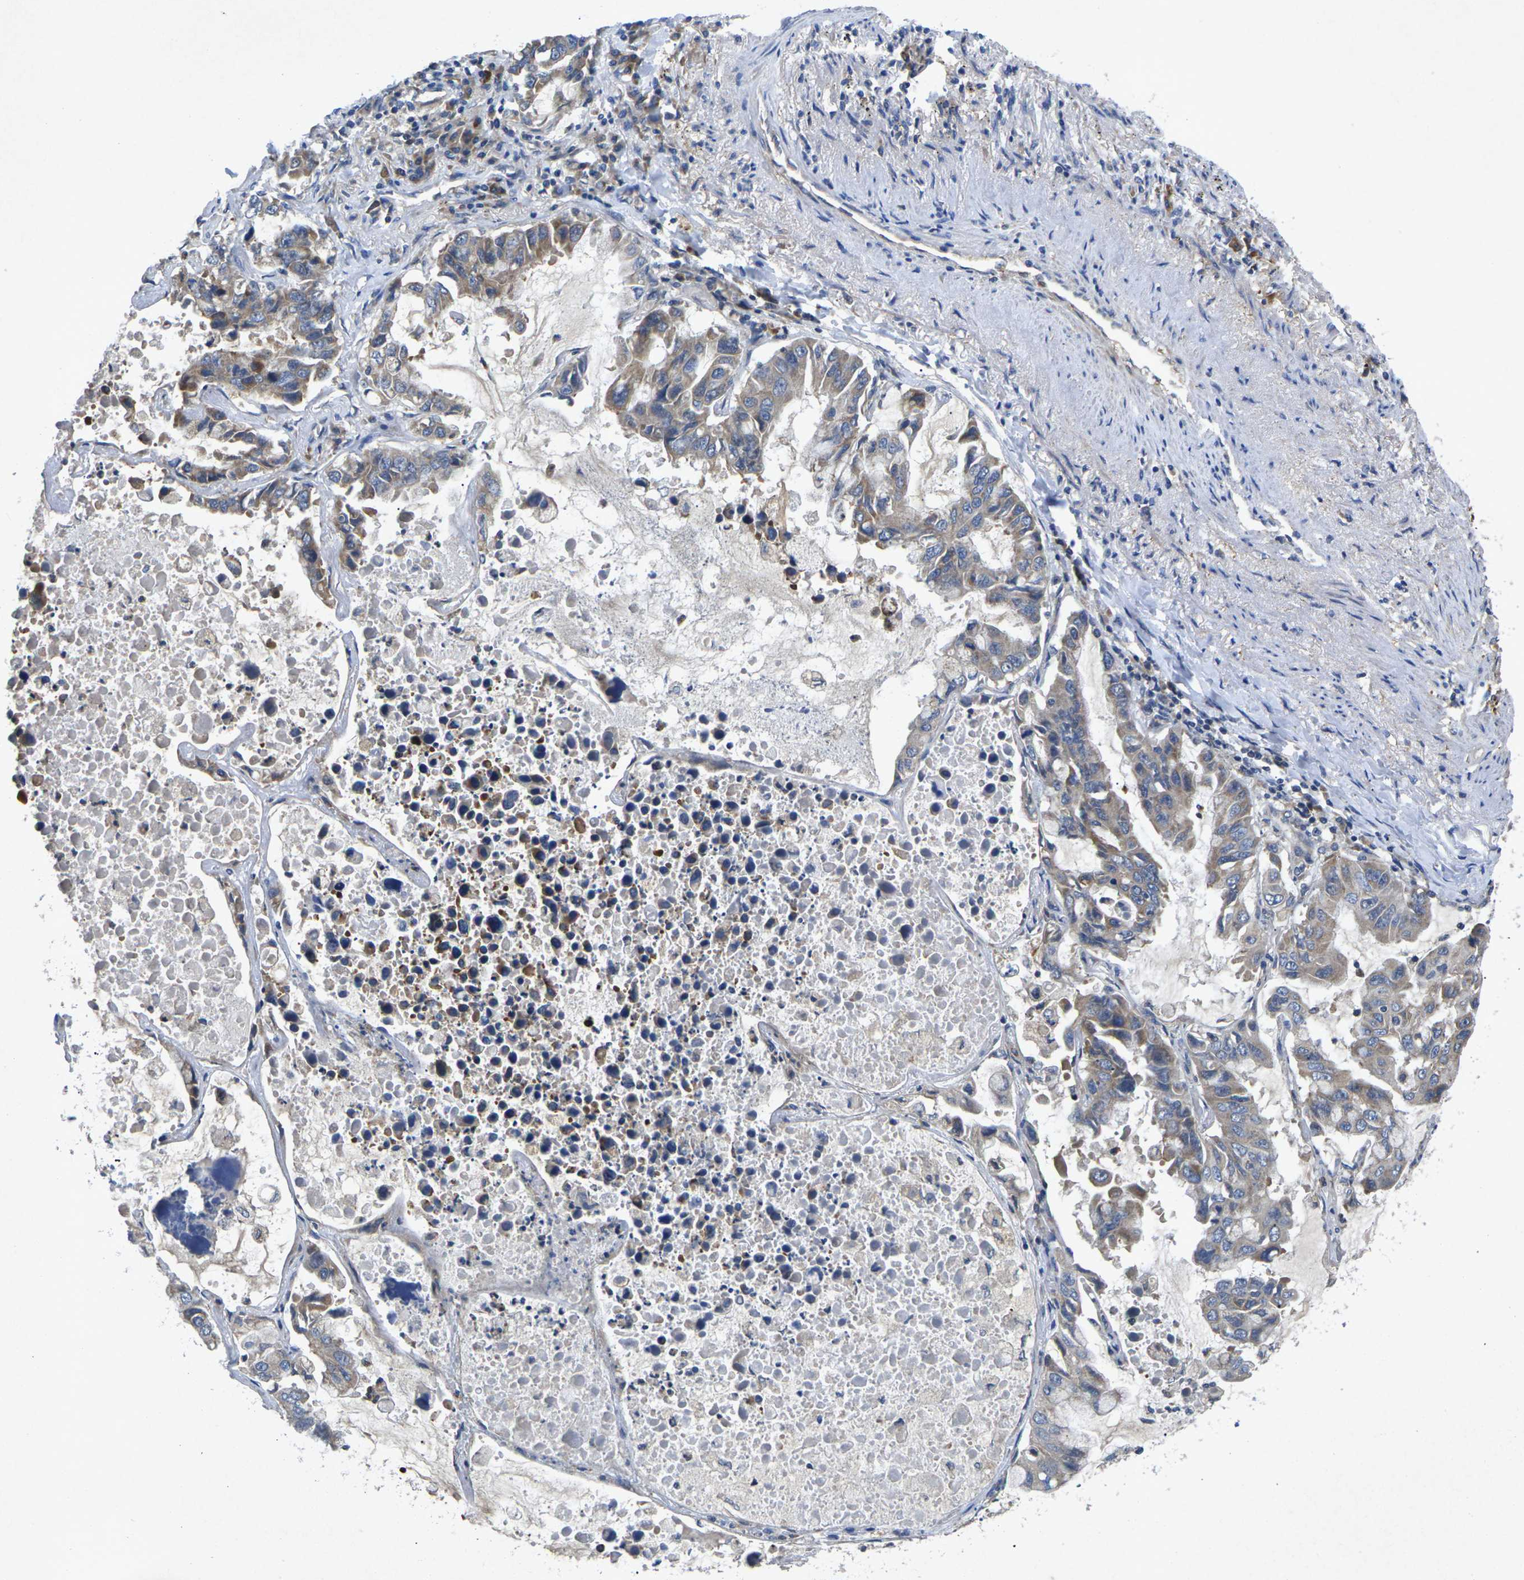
{"staining": {"intensity": "moderate", "quantity": "<25%", "location": "cytoplasmic/membranous"}, "tissue": "lung cancer", "cell_type": "Tumor cells", "image_type": "cancer", "snomed": [{"axis": "morphology", "description": "Adenocarcinoma, NOS"}, {"axis": "topography", "description": "Lung"}], "caption": "The image displays immunohistochemical staining of lung adenocarcinoma. There is moderate cytoplasmic/membranous positivity is identified in about <25% of tumor cells.", "gene": "KIF1B", "patient": {"sex": "male", "age": 64}}